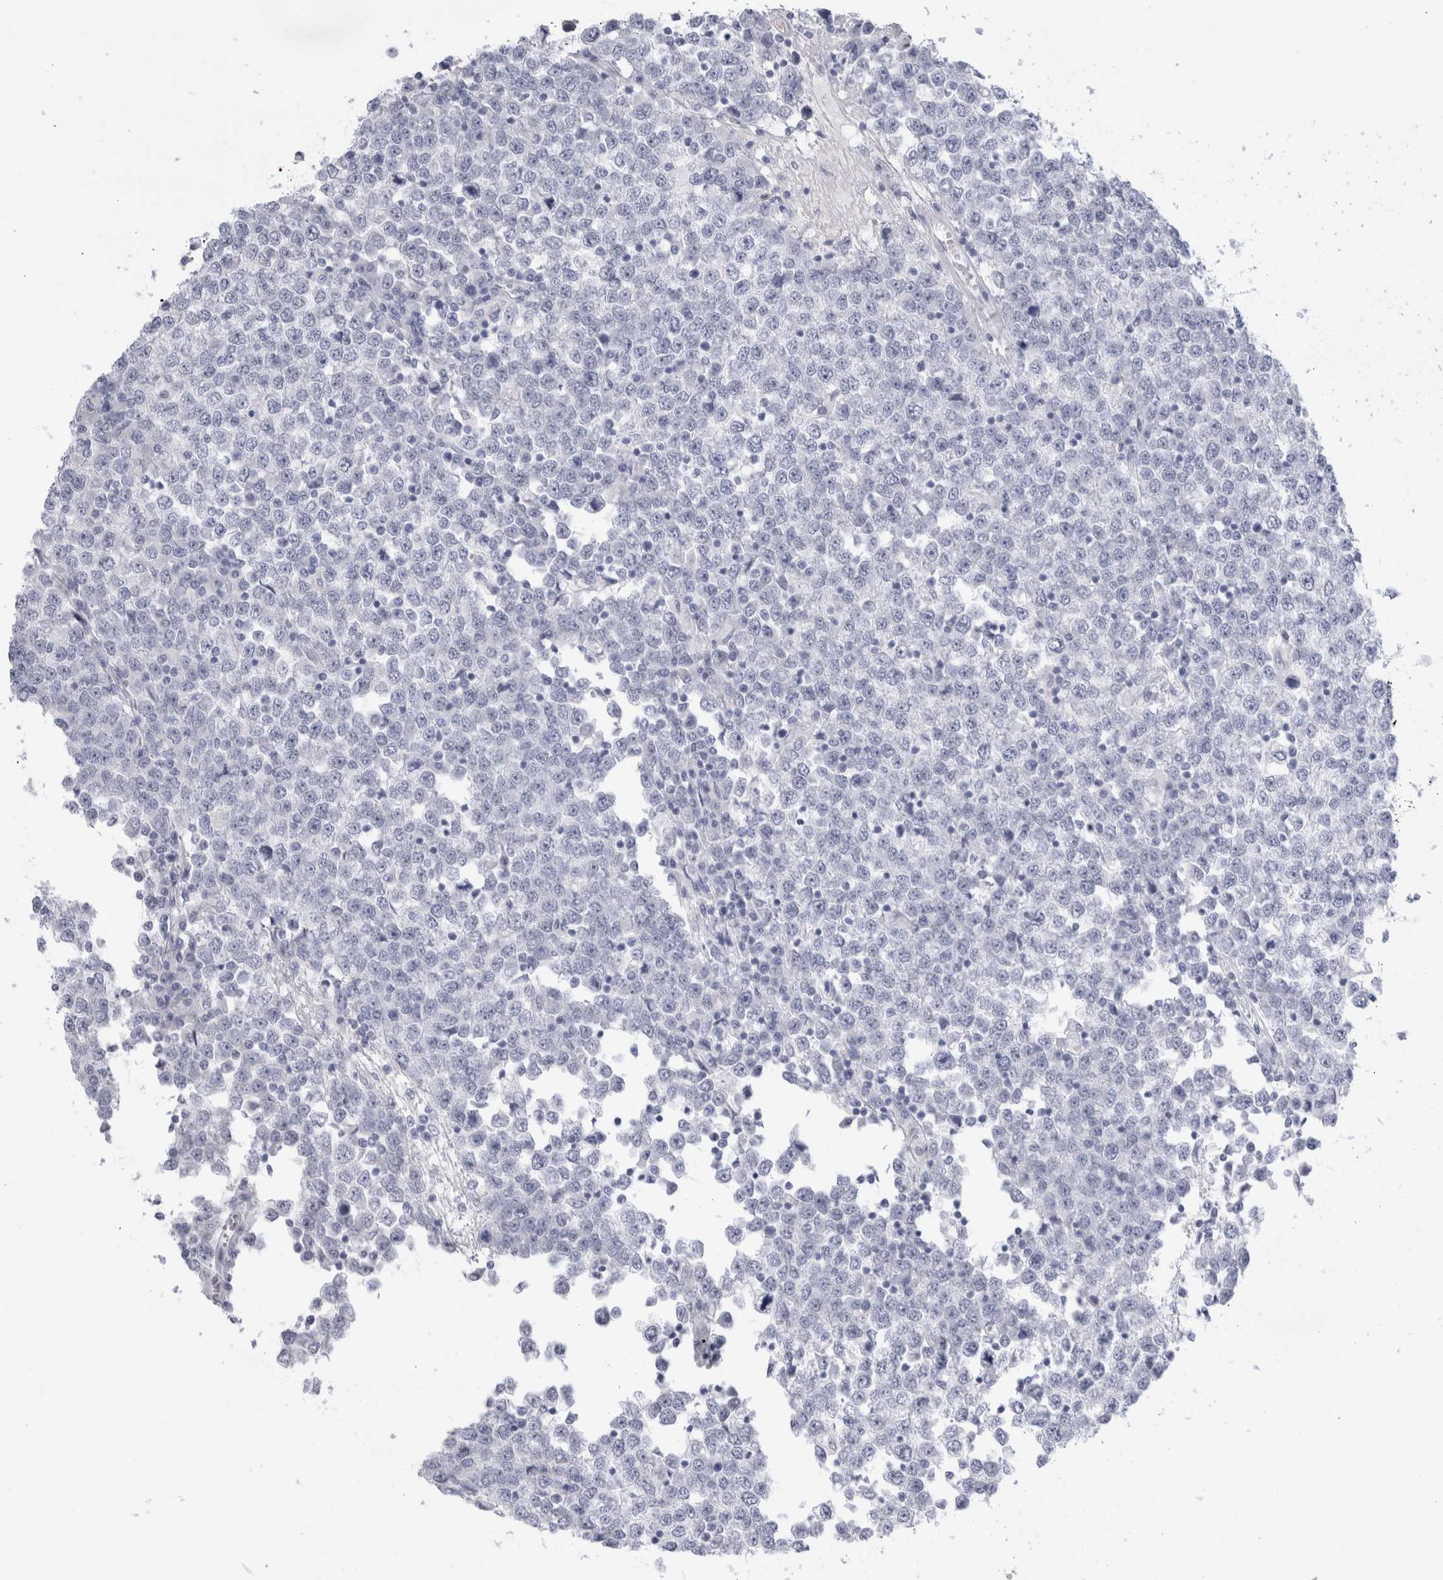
{"staining": {"intensity": "negative", "quantity": "none", "location": "none"}, "tissue": "testis cancer", "cell_type": "Tumor cells", "image_type": "cancer", "snomed": [{"axis": "morphology", "description": "Seminoma, NOS"}, {"axis": "topography", "description": "Testis"}], "caption": "Immunohistochemistry (IHC) image of neoplastic tissue: testis cancer stained with DAB (3,3'-diaminobenzidine) shows no significant protein staining in tumor cells. Brightfield microscopy of IHC stained with DAB (3,3'-diaminobenzidine) (brown) and hematoxylin (blue), captured at high magnification.", "gene": "MUC15", "patient": {"sex": "male", "age": 65}}